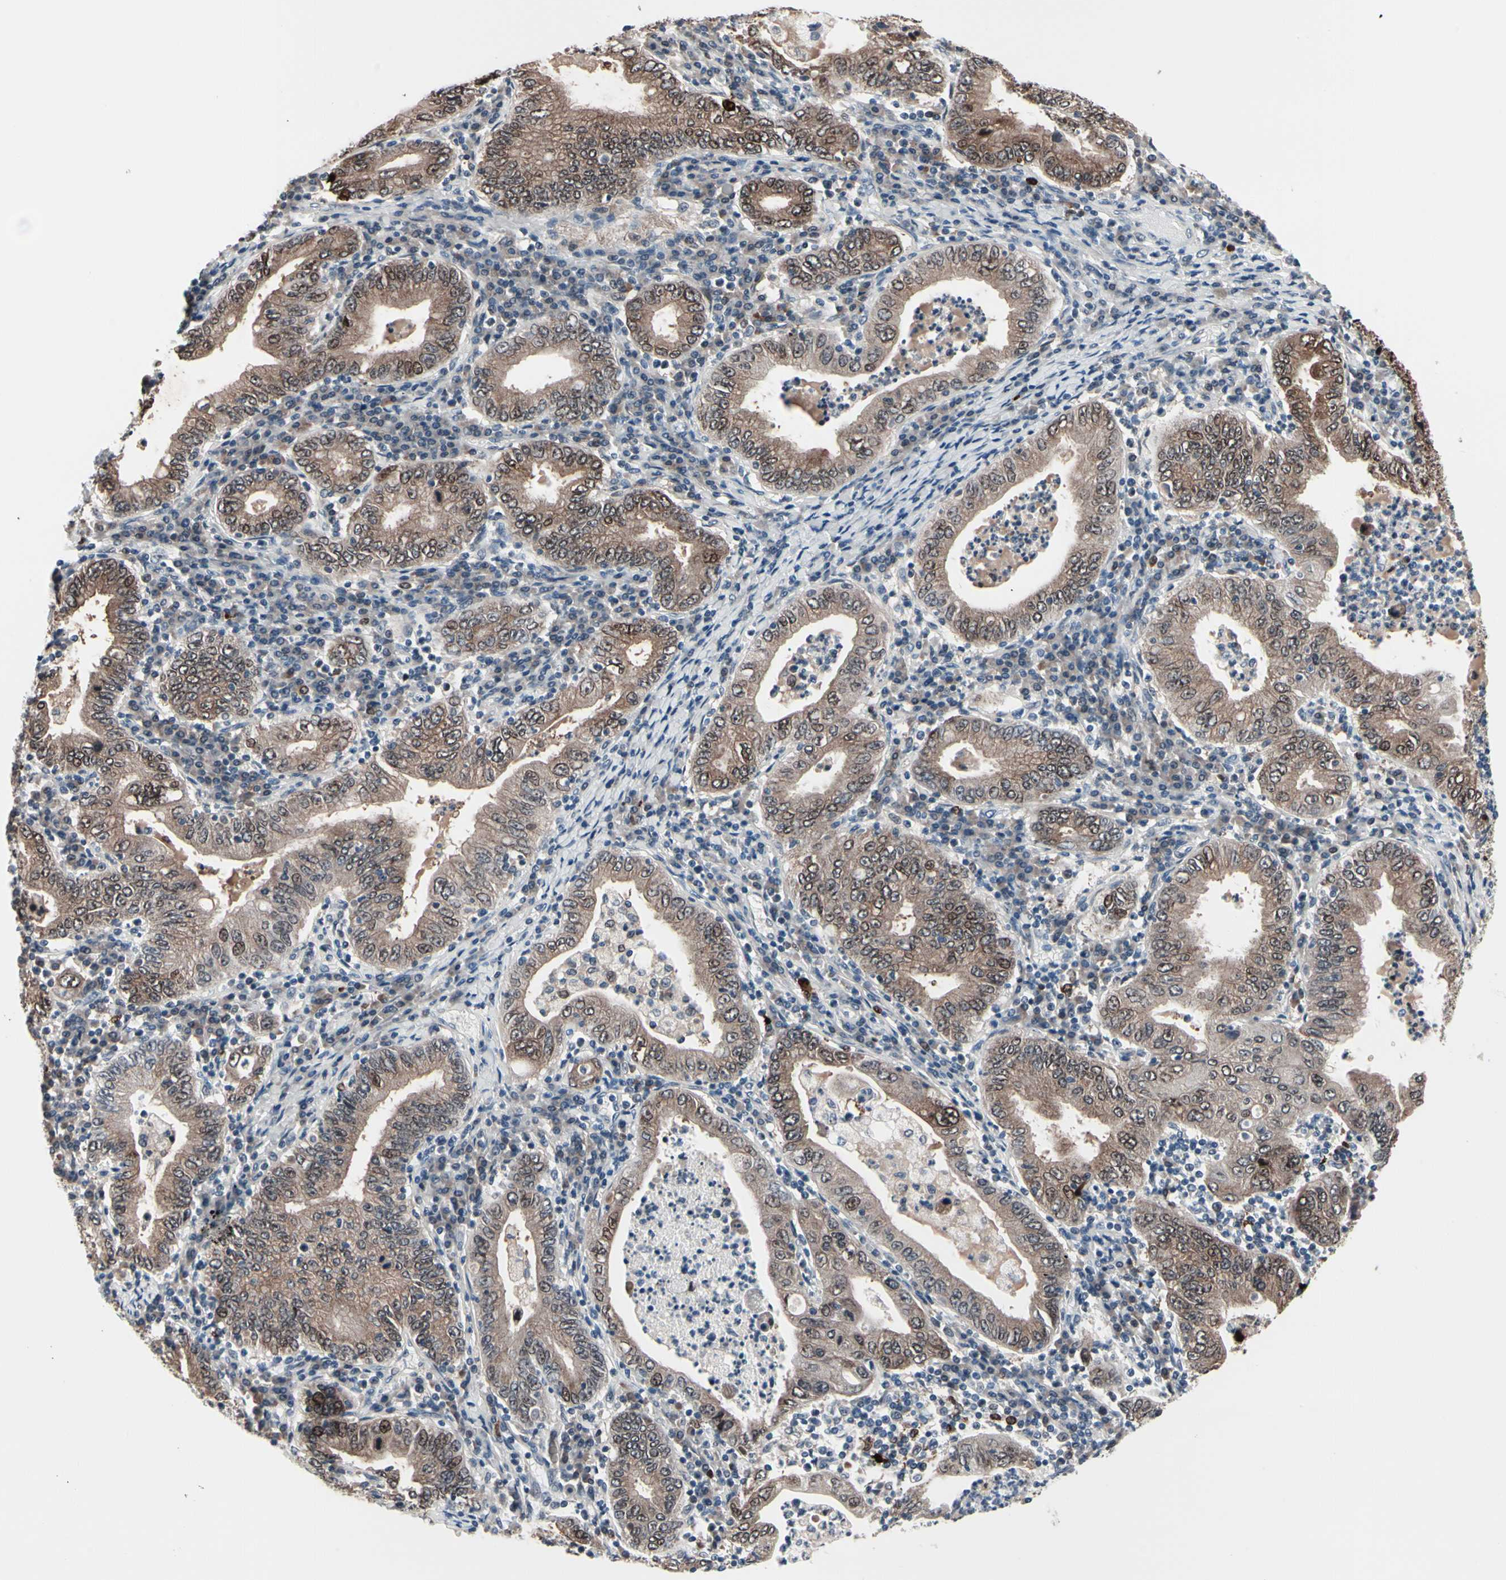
{"staining": {"intensity": "moderate", "quantity": ">75%", "location": "cytoplasmic/membranous,nuclear"}, "tissue": "stomach cancer", "cell_type": "Tumor cells", "image_type": "cancer", "snomed": [{"axis": "morphology", "description": "Normal tissue, NOS"}, {"axis": "morphology", "description": "Adenocarcinoma, NOS"}, {"axis": "topography", "description": "Esophagus"}, {"axis": "topography", "description": "Stomach, upper"}, {"axis": "topography", "description": "Peripheral nerve tissue"}], "caption": "Stomach adenocarcinoma stained with a protein marker exhibits moderate staining in tumor cells.", "gene": "TXN", "patient": {"sex": "male", "age": 62}}